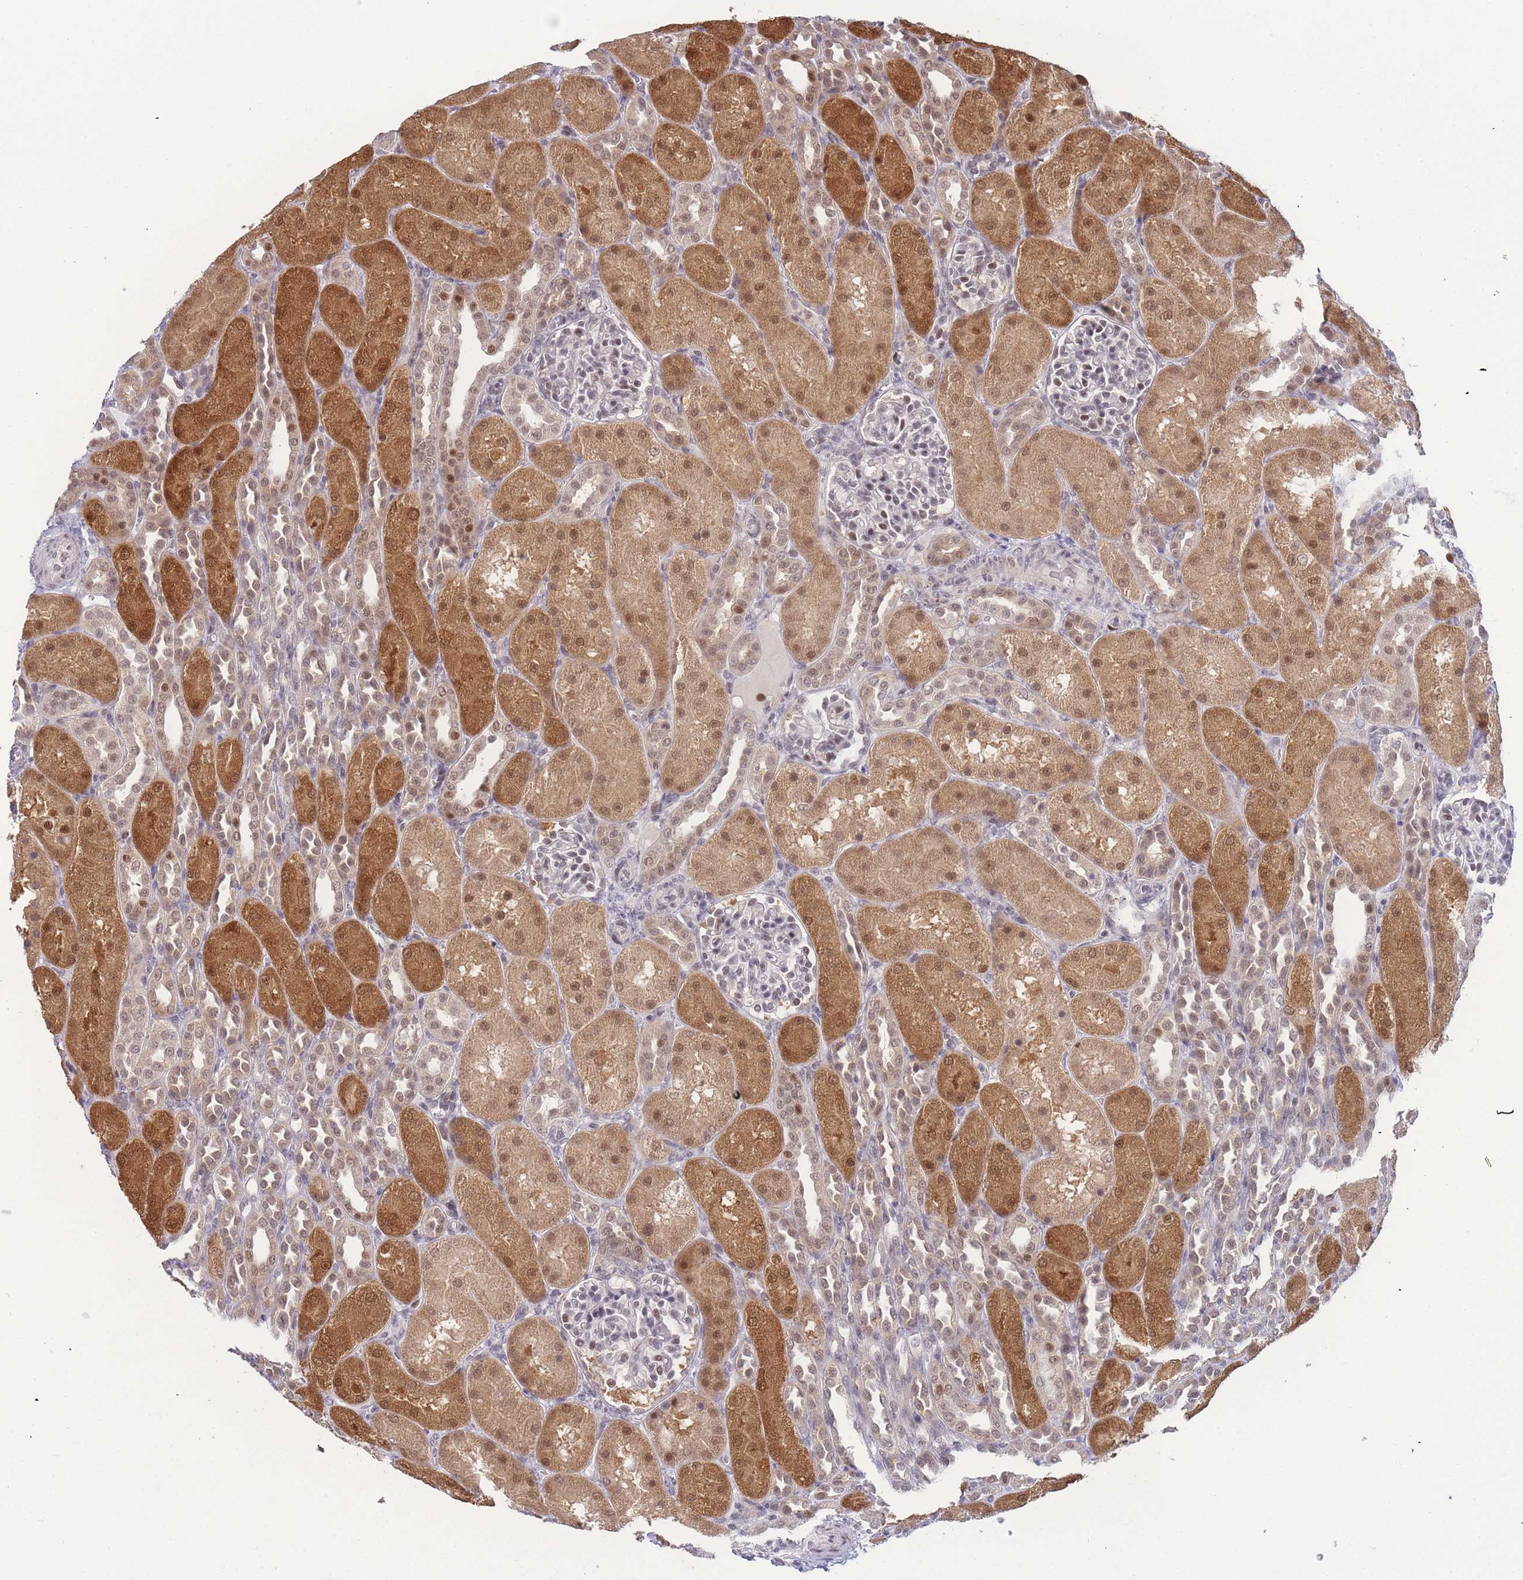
{"staining": {"intensity": "moderate", "quantity": "<25%", "location": "nuclear"}, "tissue": "kidney", "cell_type": "Cells in glomeruli", "image_type": "normal", "snomed": [{"axis": "morphology", "description": "Normal tissue, NOS"}, {"axis": "topography", "description": "Kidney"}], "caption": "Cells in glomeruli reveal moderate nuclear positivity in approximately <25% of cells in benign kidney.", "gene": "DEAF1", "patient": {"sex": "male", "age": 1}}